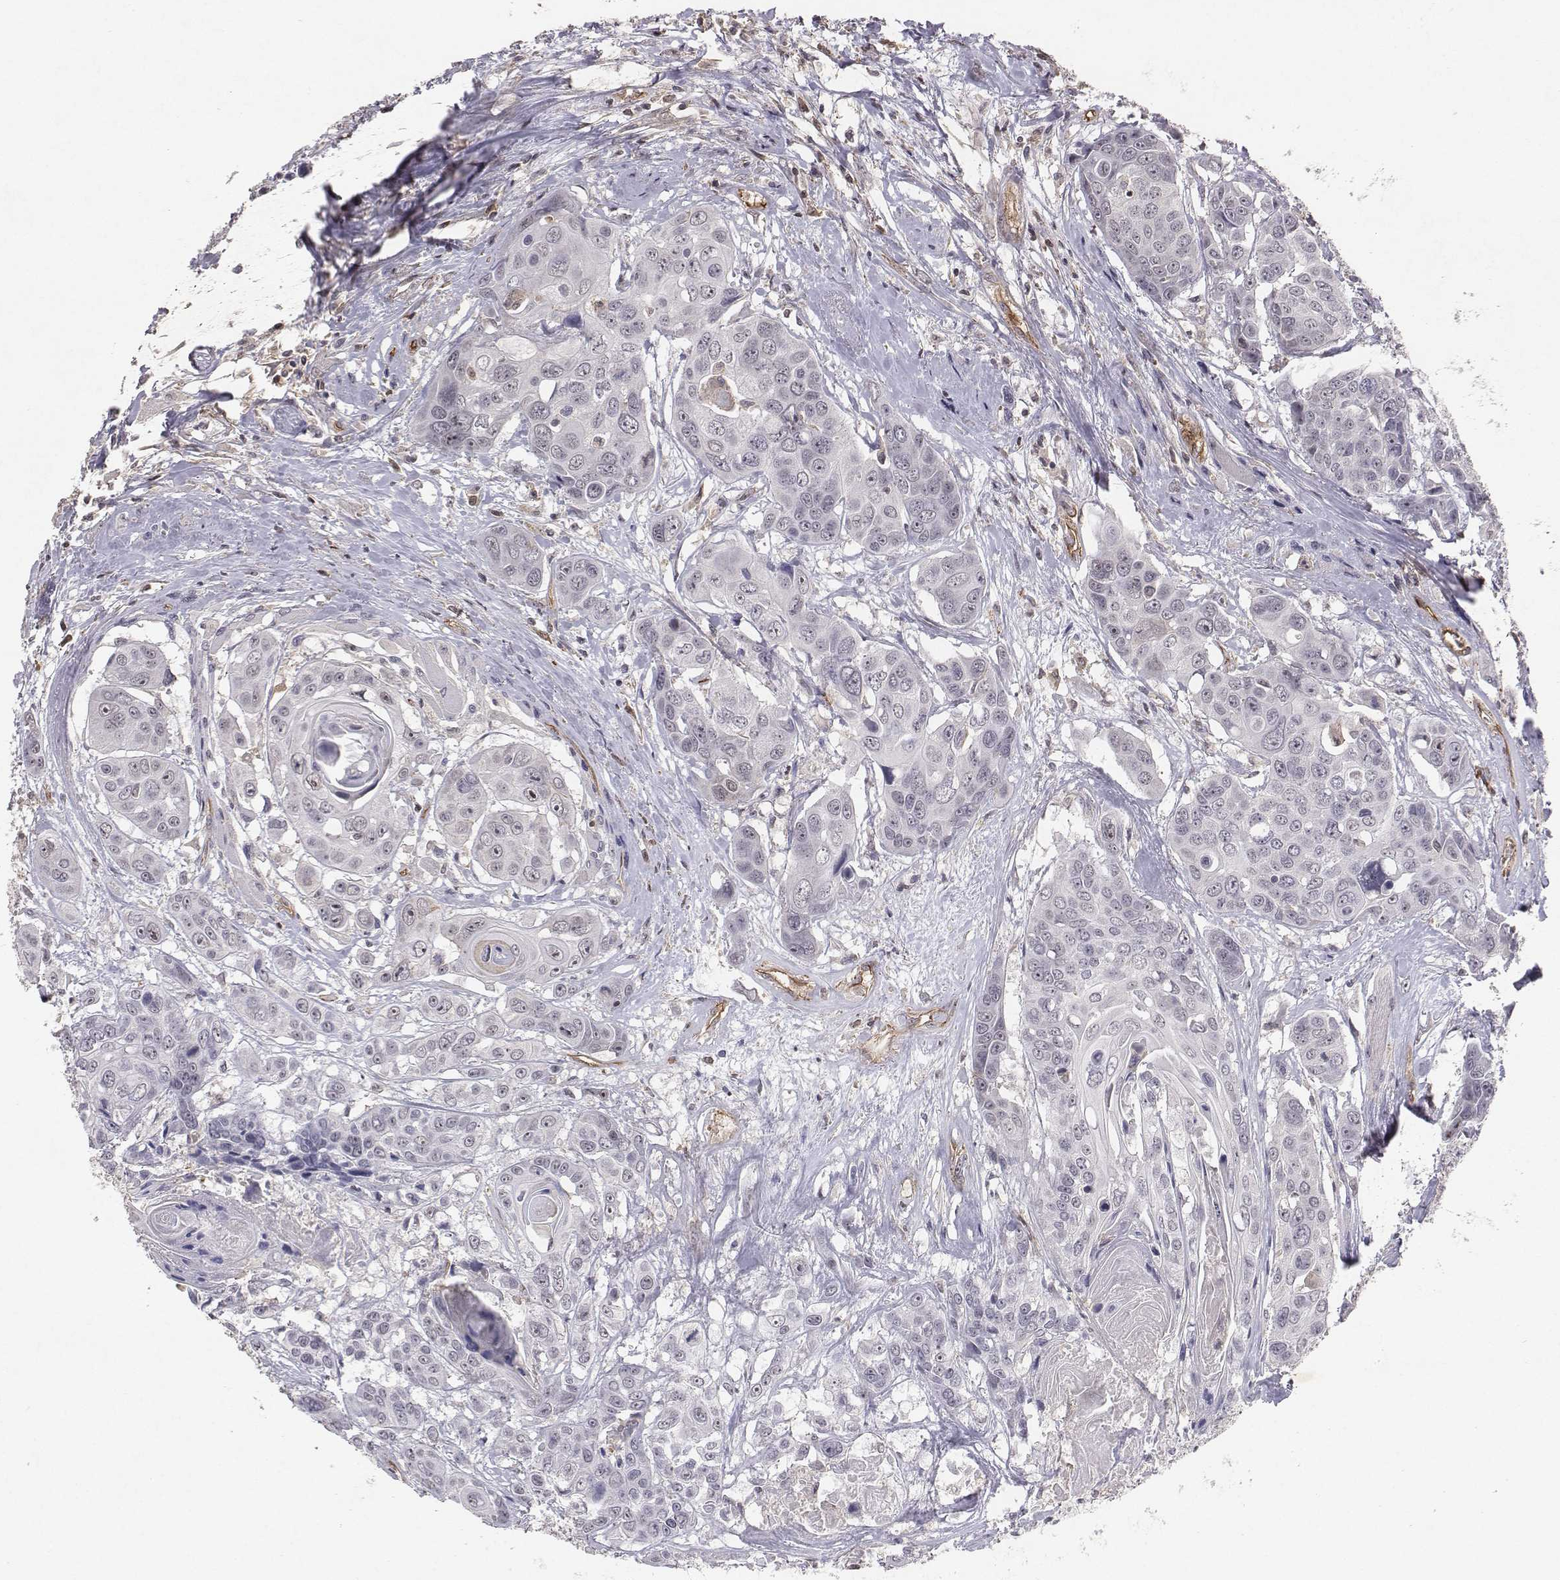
{"staining": {"intensity": "negative", "quantity": "none", "location": "none"}, "tissue": "head and neck cancer", "cell_type": "Tumor cells", "image_type": "cancer", "snomed": [{"axis": "morphology", "description": "Squamous cell carcinoma, NOS"}, {"axis": "topography", "description": "Oral tissue"}, {"axis": "topography", "description": "Head-Neck"}], "caption": "DAB (3,3'-diaminobenzidine) immunohistochemical staining of human head and neck cancer (squamous cell carcinoma) exhibits no significant positivity in tumor cells. (DAB (3,3'-diaminobenzidine) immunohistochemistry (IHC) visualized using brightfield microscopy, high magnification).", "gene": "PTPRG", "patient": {"sex": "male", "age": 56}}